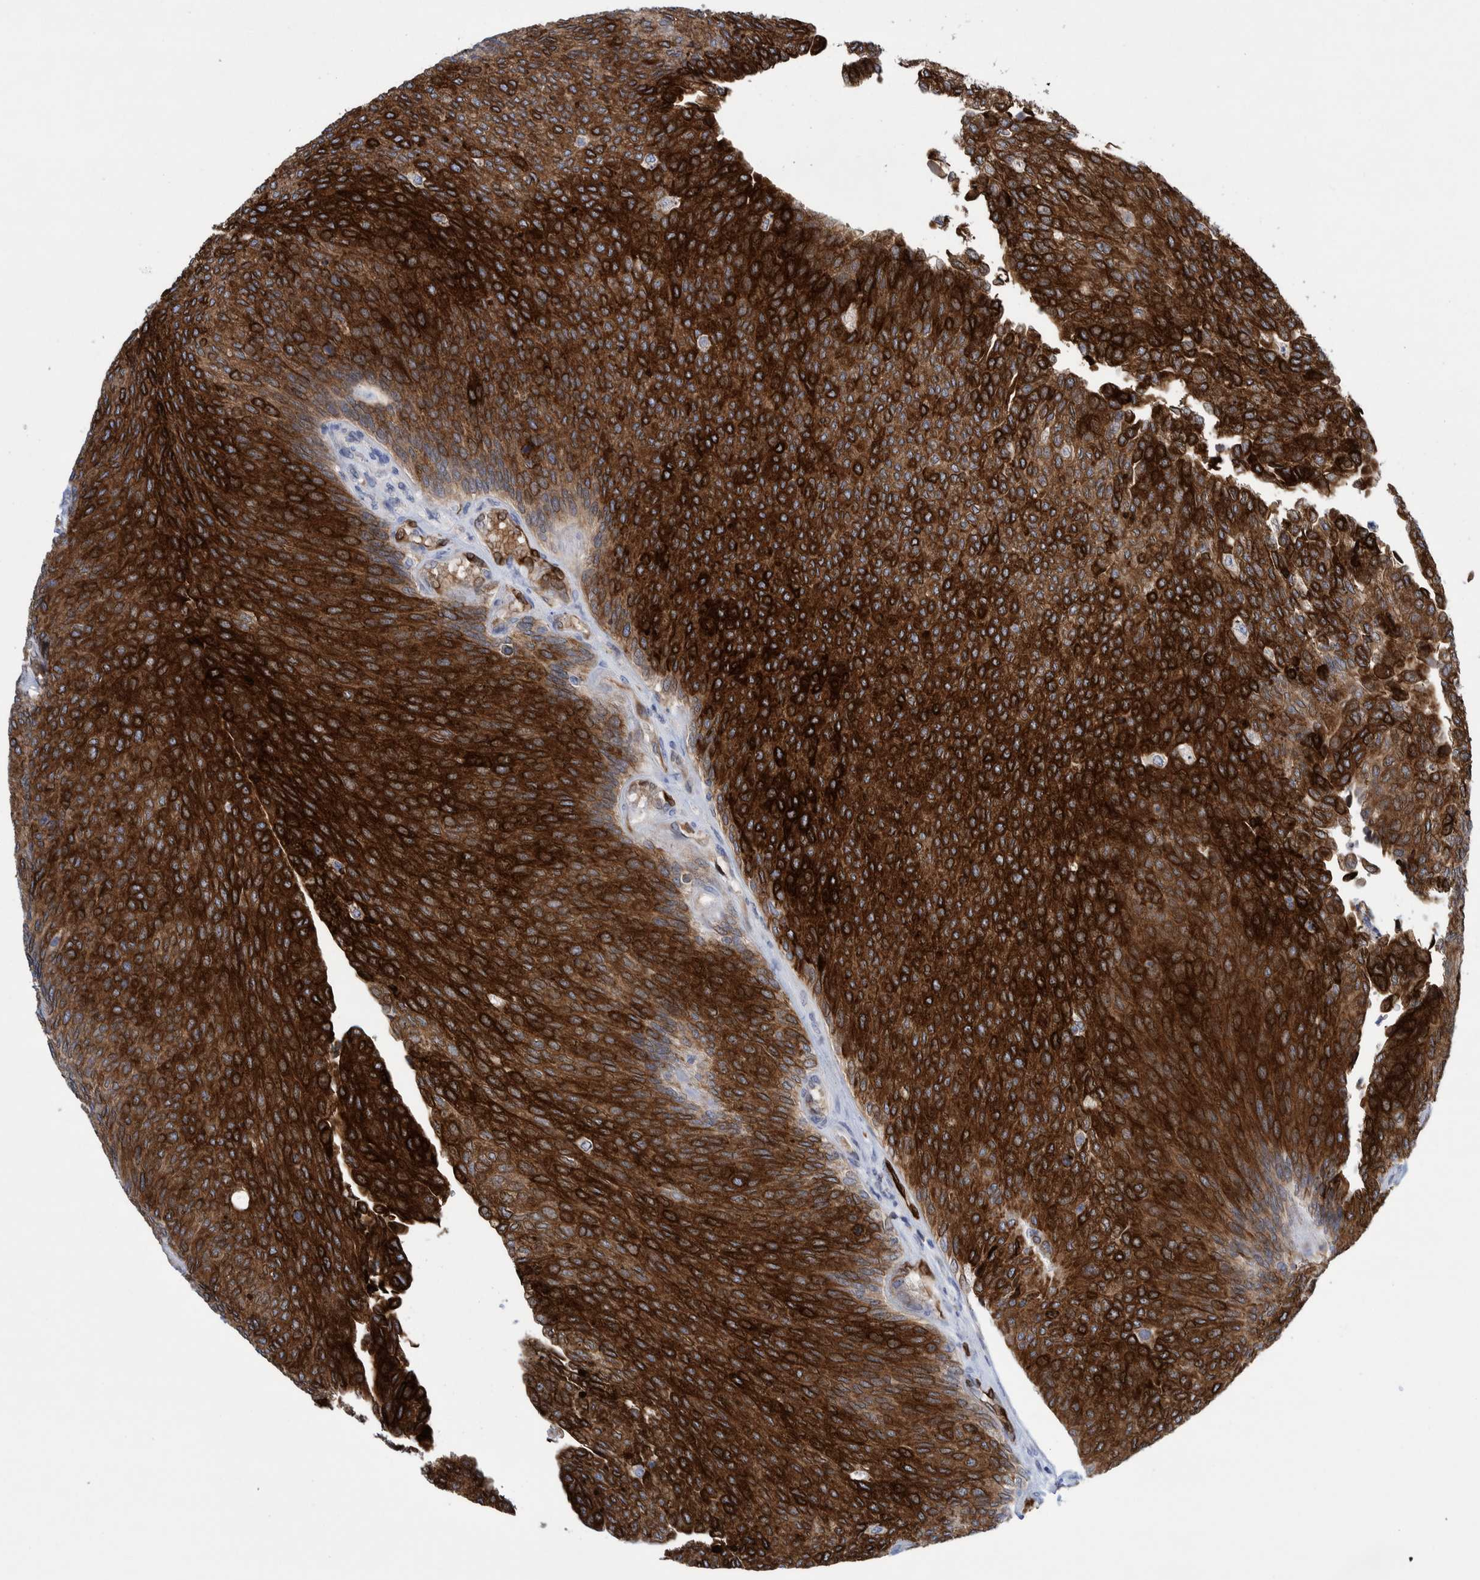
{"staining": {"intensity": "strong", "quantity": ">75%", "location": "cytoplasmic/membranous"}, "tissue": "urothelial cancer", "cell_type": "Tumor cells", "image_type": "cancer", "snomed": [{"axis": "morphology", "description": "Urothelial carcinoma, Low grade"}, {"axis": "topography", "description": "Urinary bladder"}], "caption": "Immunohistochemistry (IHC) histopathology image of neoplastic tissue: low-grade urothelial carcinoma stained using IHC demonstrates high levels of strong protein expression localized specifically in the cytoplasmic/membranous of tumor cells, appearing as a cytoplasmic/membranous brown color.", "gene": "THEM6", "patient": {"sex": "female", "age": 79}}